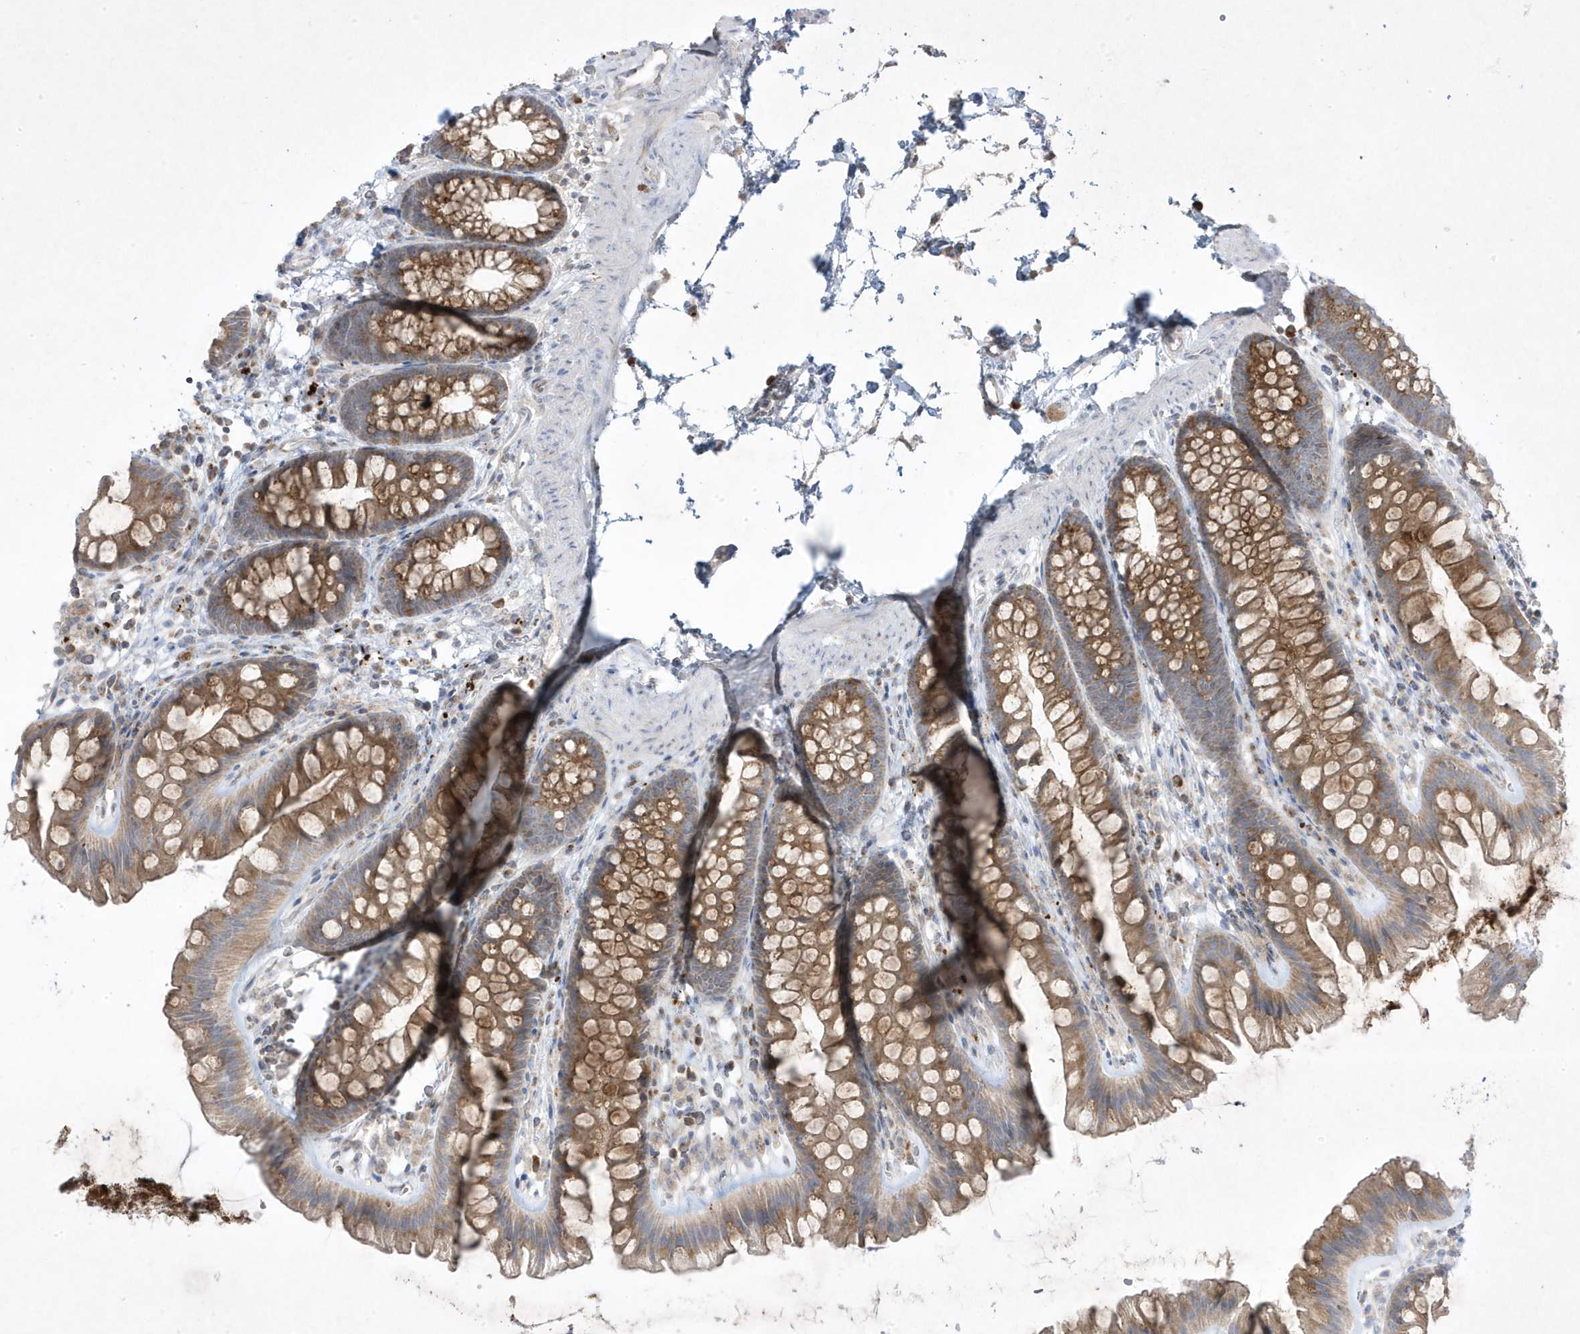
{"staining": {"intensity": "weak", "quantity": ">75%", "location": "cytoplasmic/membranous"}, "tissue": "colon", "cell_type": "Endothelial cells", "image_type": "normal", "snomed": [{"axis": "morphology", "description": "Normal tissue, NOS"}, {"axis": "topography", "description": "Colon"}], "caption": "This image reveals unremarkable colon stained with immunohistochemistry to label a protein in brown. The cytoplasmic/membranous of endothelial cells show weak positivity for the protein. Nuclei are counter-stained blue.", "gene": "ADAMTSL3", "patient": {"sex": "female", "age": 62}}